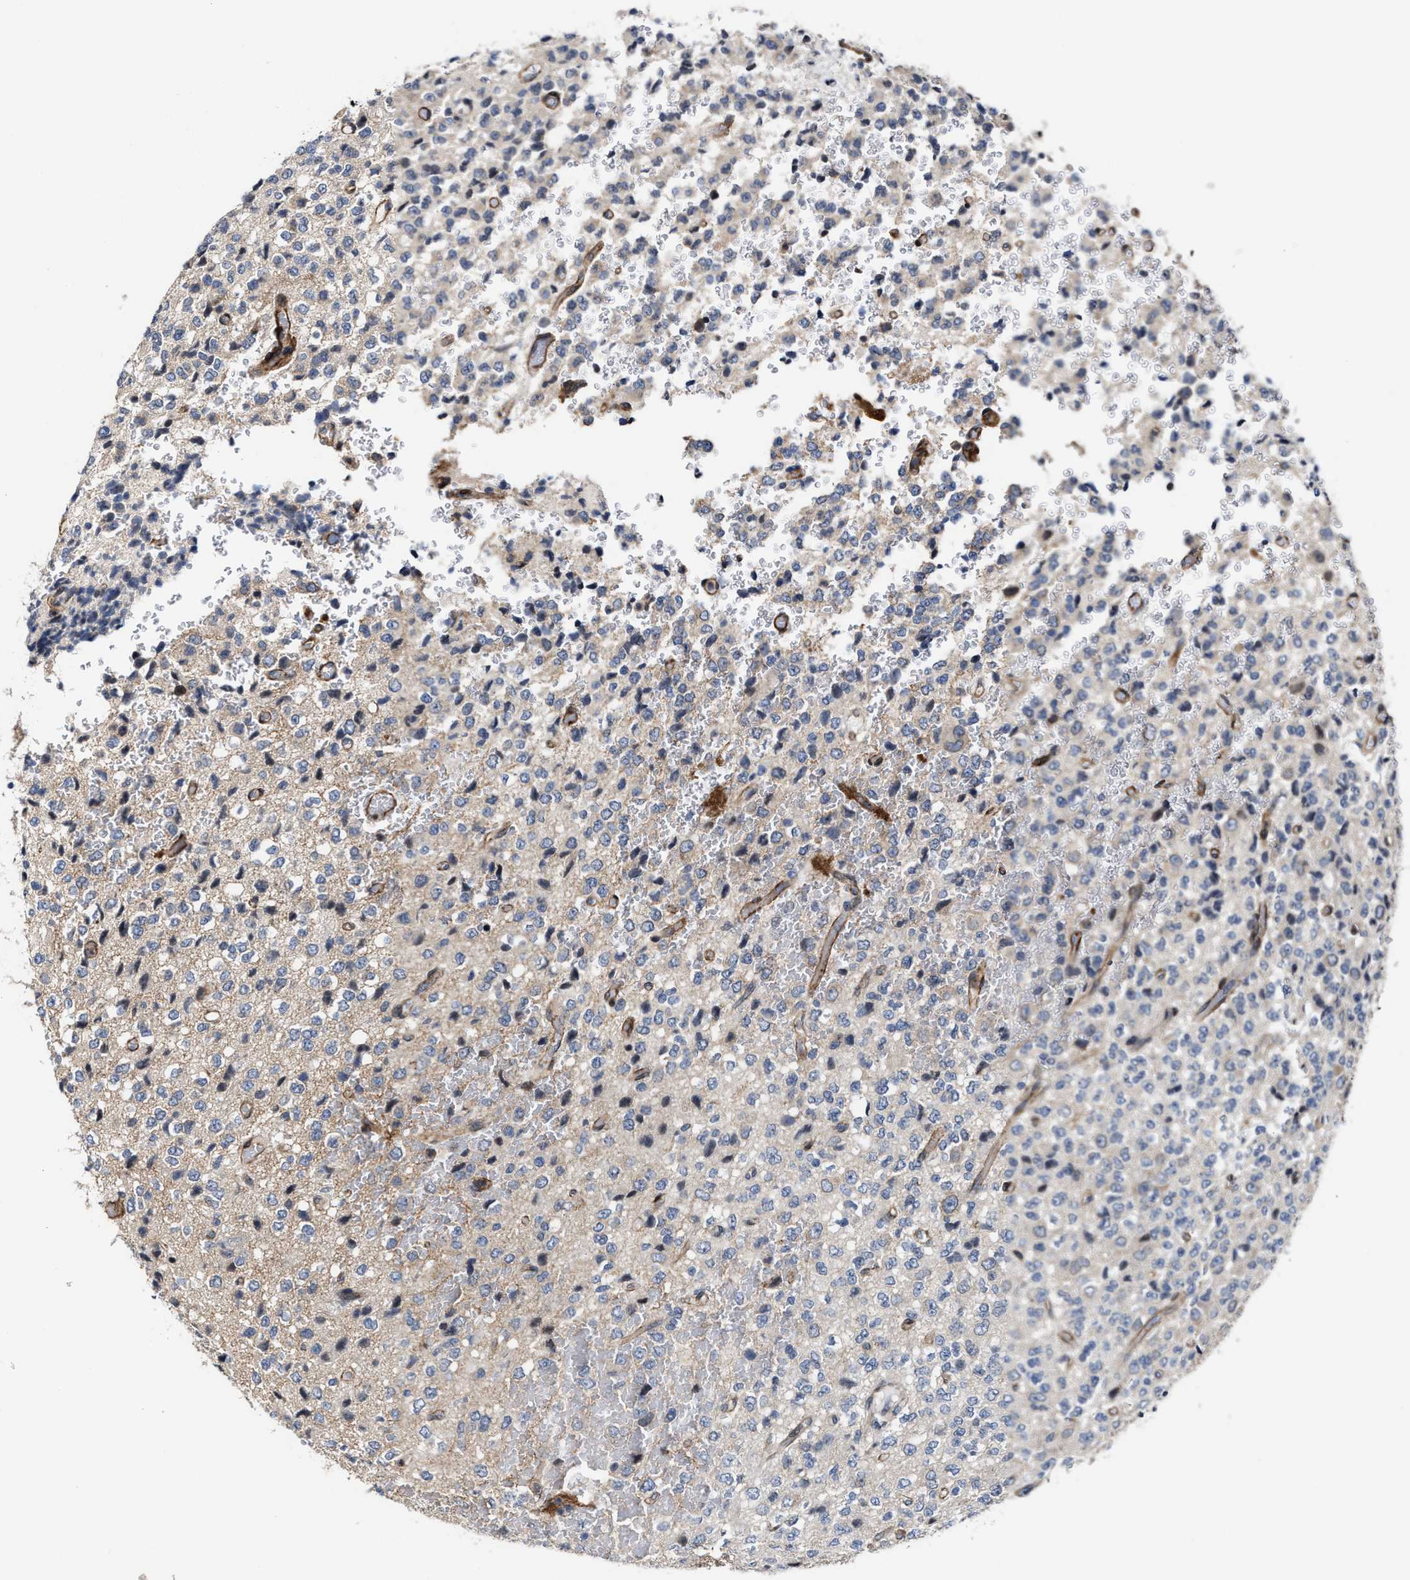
{"staining": {"intensity": "negative", "quantity": "none", "location": "none"}, "tissue": "glioma", "cell_type": "Tumor cells", "image_type": "cancer", "snomed": [{"axis": "morphology", "description": "Glioma, malignant, High grade"}, {"axis": "topography", "description": "pancreas cauda"}], "caption": "Tumor cells show no significant positivity in high-grade glioma (malignant). Nuclei are stained in blue.", "gene": "TGFB1I1", "patient": {"sex": "male", "age": 60}}